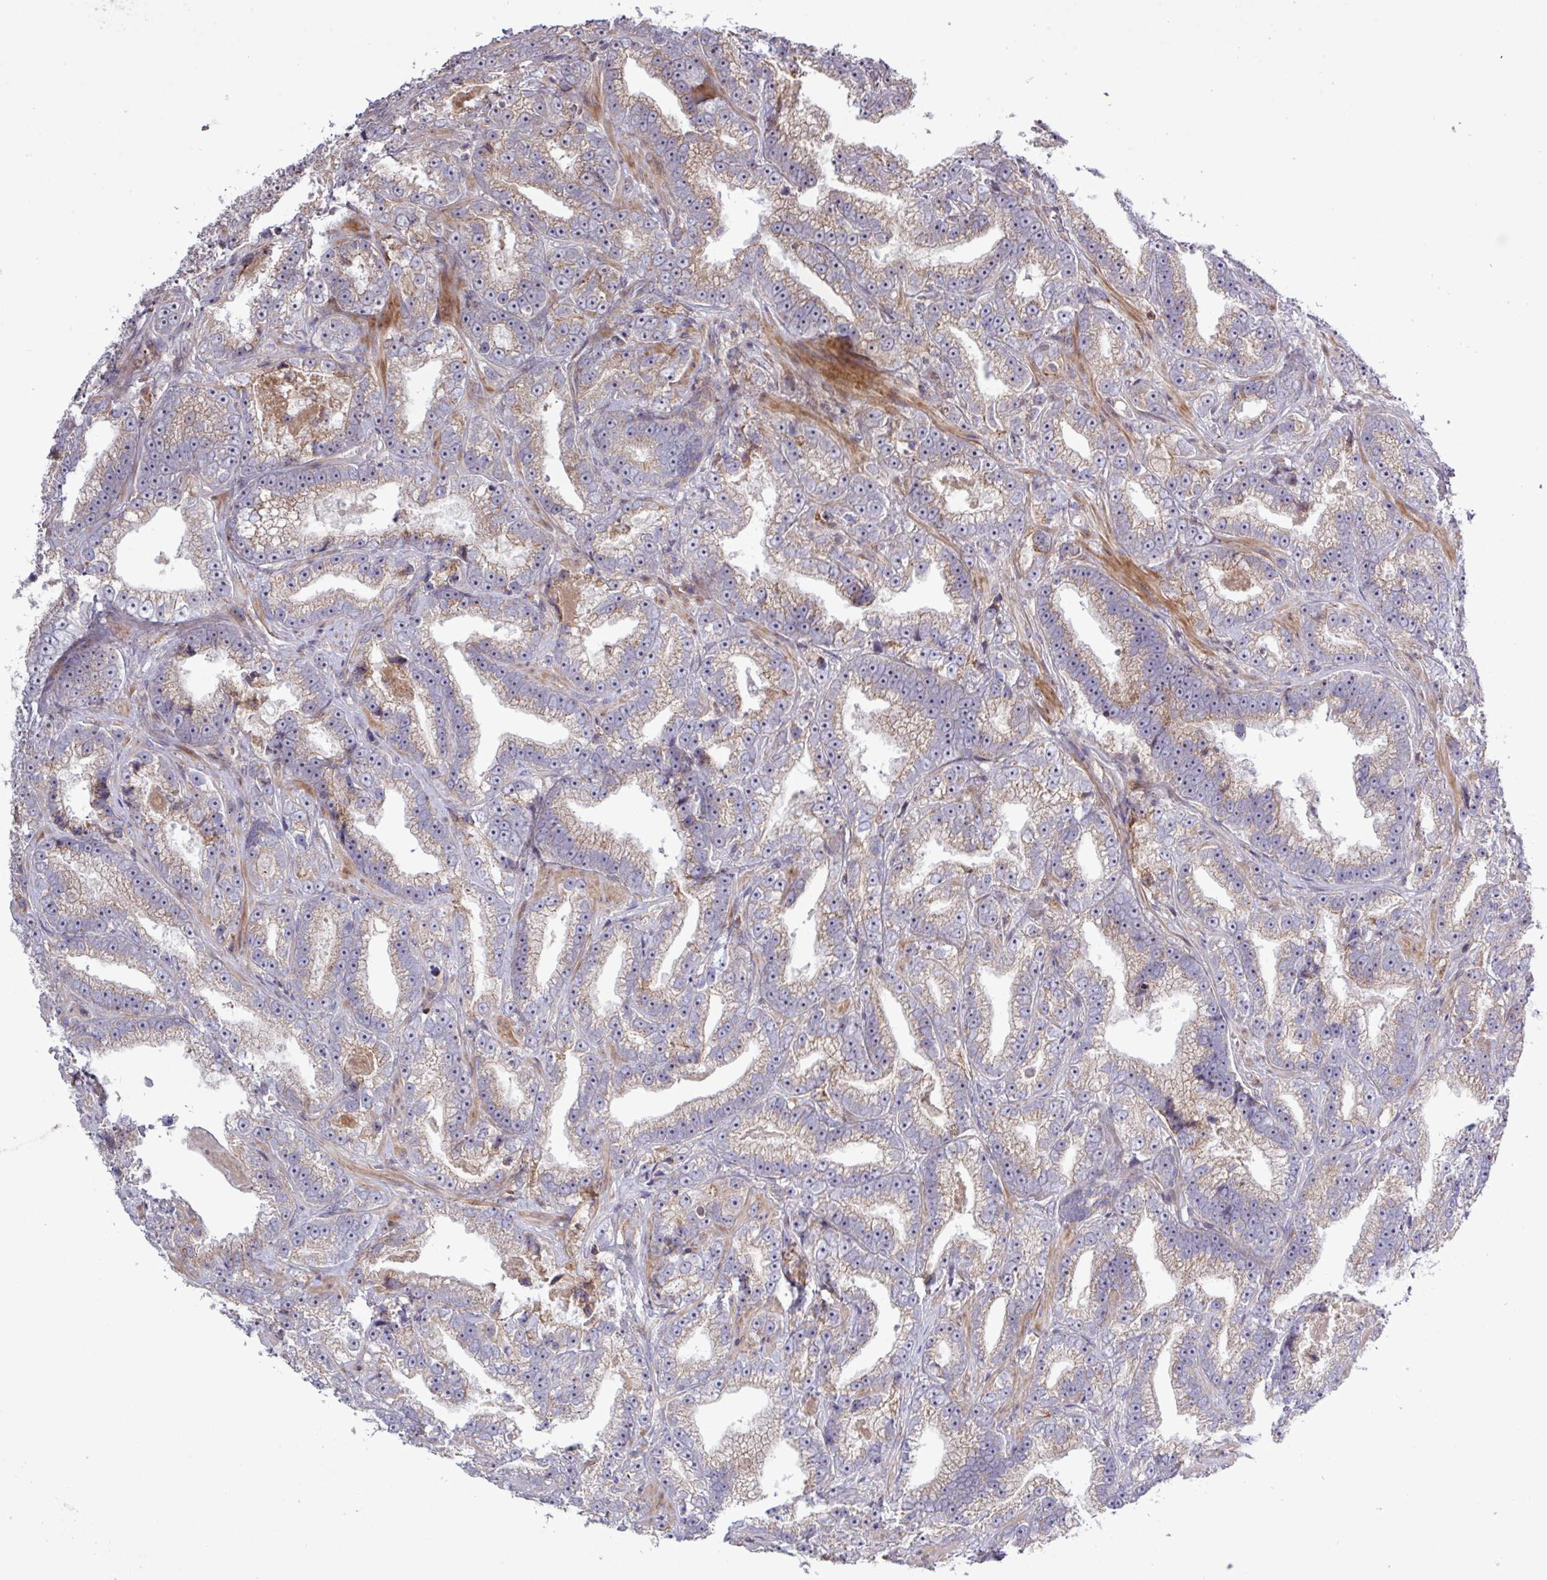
{"staining": {"intensity": "moderate", "quantity": "25%-75%", "location": "cytoplasmic/membranous"}, "tissue": "prostate cancer", "cell_type": "Tumor cells", "image_type": "cancer", "snomed": [{"axis": "morphology", "description": "Adenocarcinoma, High grade"}, {"axis": "topography", "description": "Prostate and seminal vesicle, NOS"}], "caption": "A micrograph of human prostate cancer (adenocarcinoma (high-grade)) stained for a protein exhibits moderate cytoplasmic/membranous brown staining in tumor cells. The staining was performed using DAB (3,3'-diaminobenzidine) to visualize the protein expression in brown, while the nuclei were stained in blue with hematoxylin (Magnification: 20x).", "gene": "TNFSF12", "patient": {"sex": "male", "age": 67}}